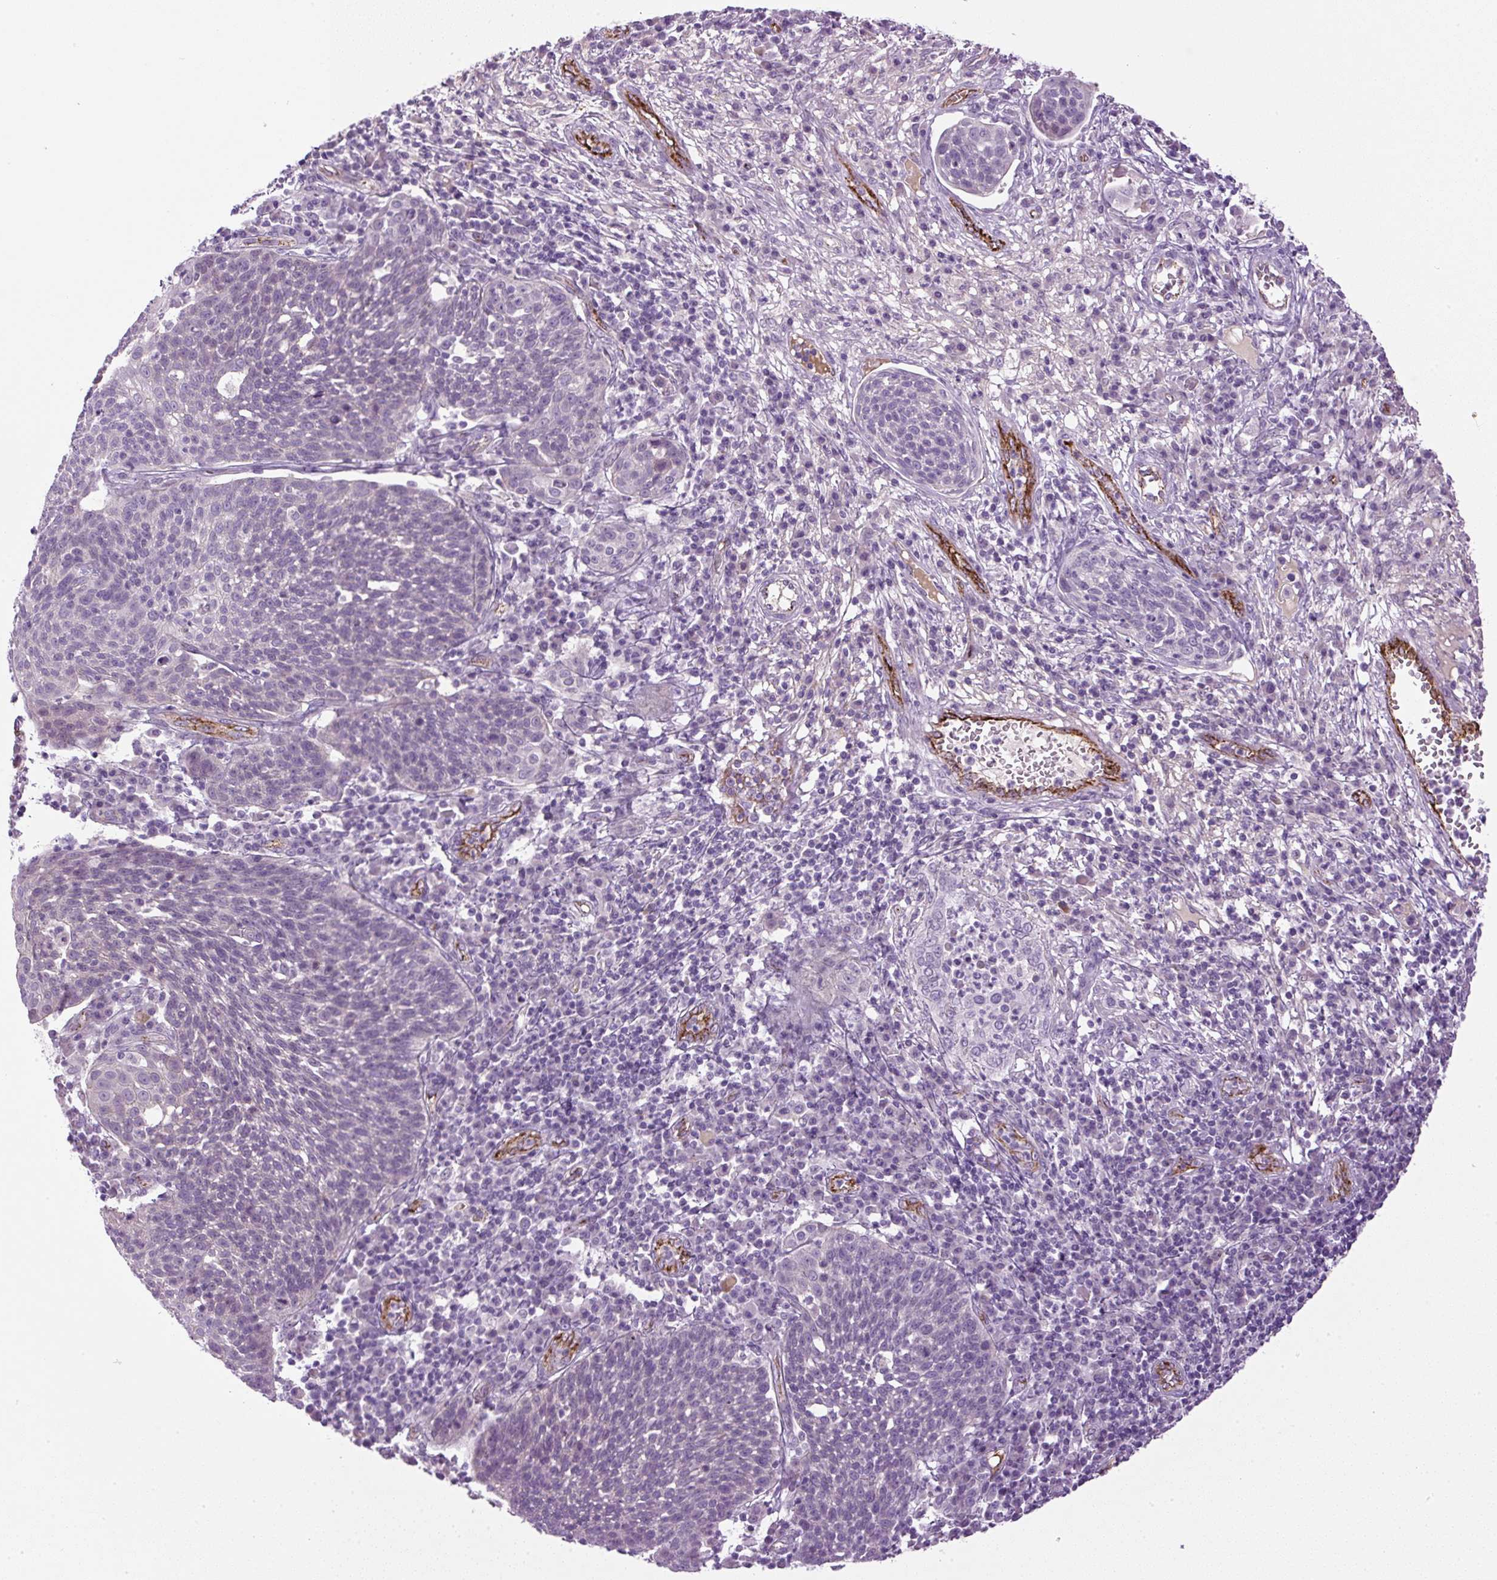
{"staining": {"intensity": "negative", "quantity": "none", "location": "none"}, "tissue": "cervical cancer", "cell_type": "Tumor cells", "image_type": "cancer", "snomed": [{"axis": "morphology", "description": "Squamous cell carcinoma, NOS"}, {"axis": "topography", "description": "Cervix"}], "caption": "Immunohistochemical staining of human cervical squamous cell carcinoma demonstrates no significant staining in tumor cells.", "gene": "LEFTY2", "patient": {"sex": "female", "age": 34}}